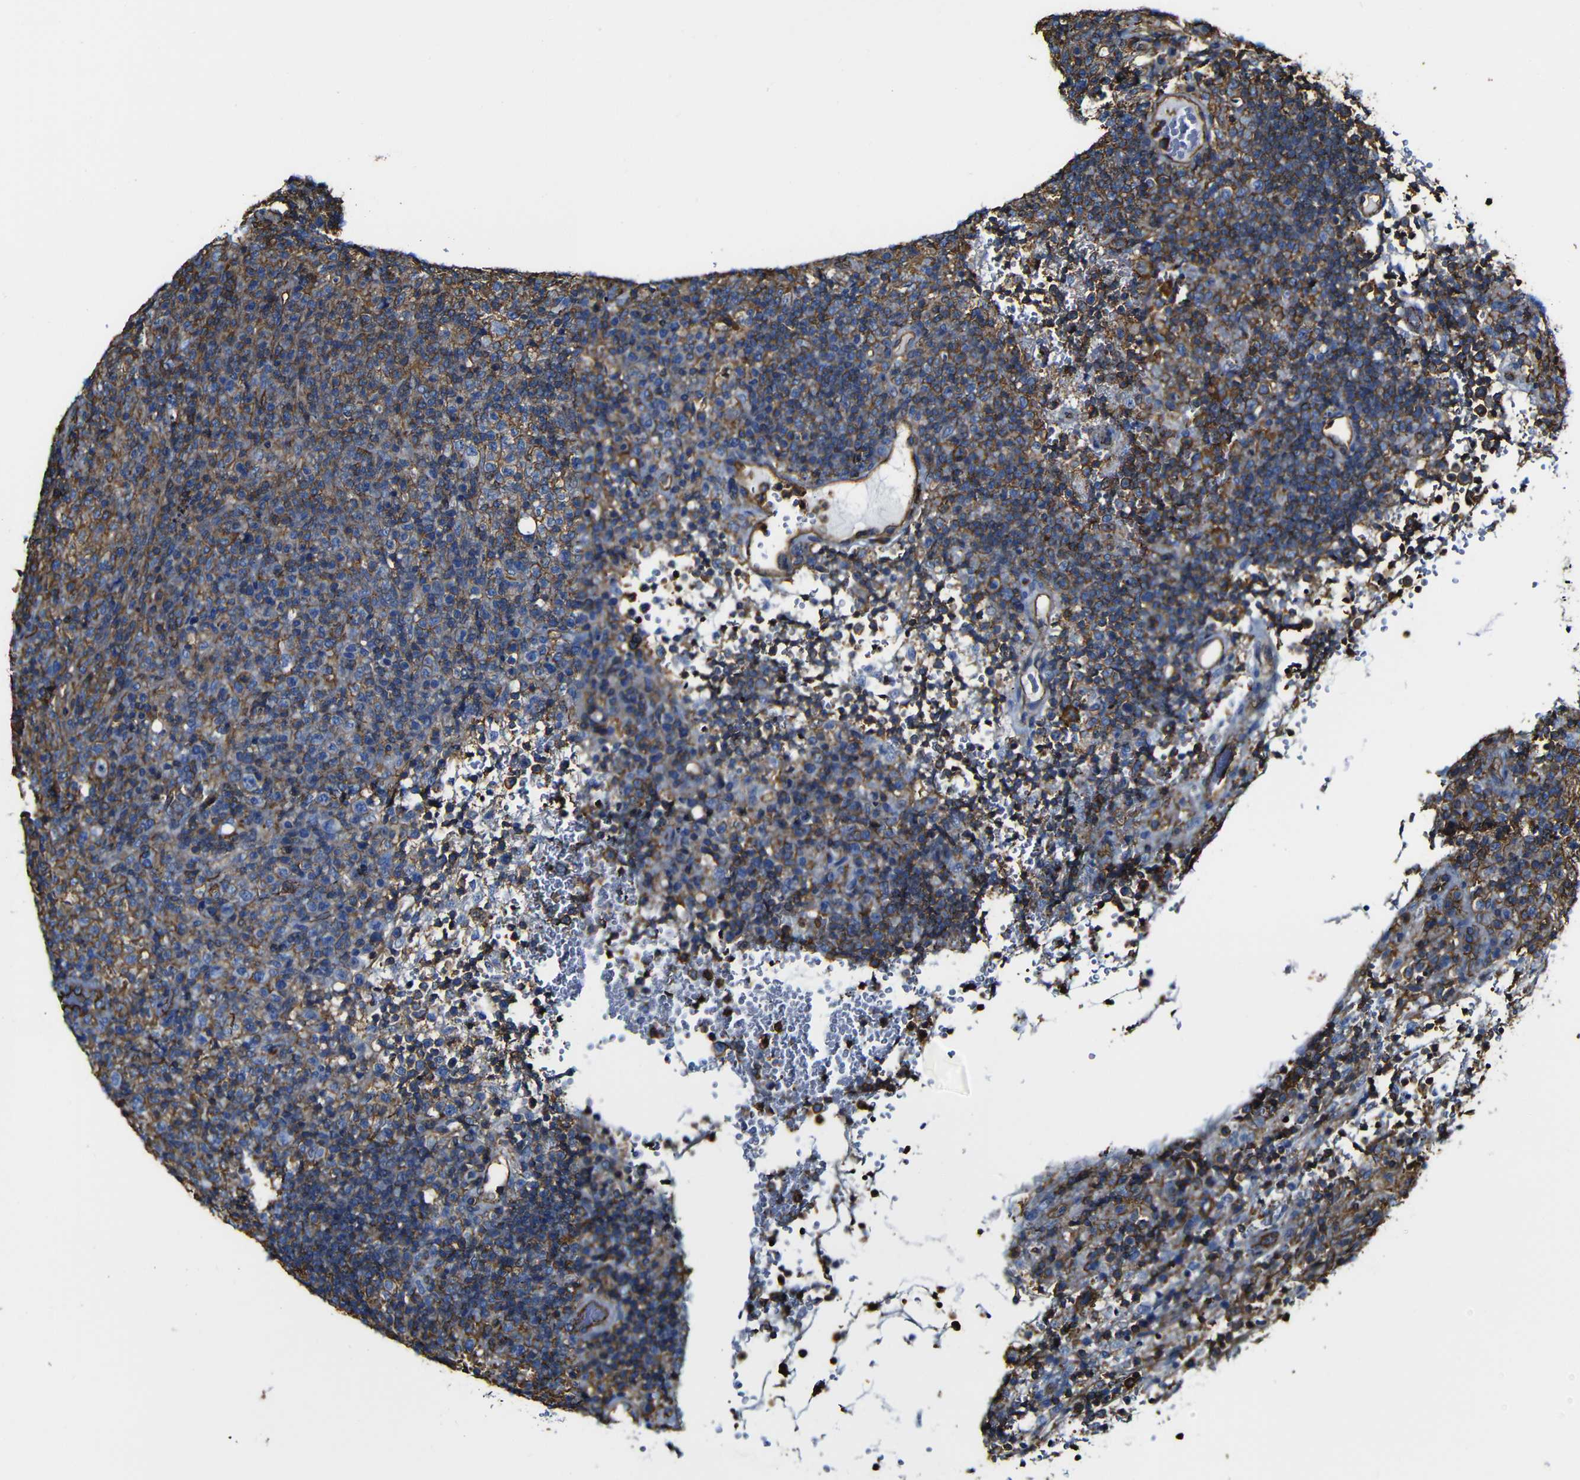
{"staining": {"intensity": "moderate", "quantity": "25%-75%", "location": "cytoplasmic/membranous"}, "tissue": "lymphoma", "cell_type": "Tumor cells", "image_type": "cancer", "snomed": [{"axis": "morphology", "description": "Malignant lymphoma, non-Hodgkin's type, High grade"}, {"axis": "topography", "description": "Lymph node"}], "caption": "Moderate cytoplasmic/membranous expression is present in approximately 25%-75% of tumor cells in lymphoma.", "gene": "MSN", "patient": {"sex": "female", "age": 76}}